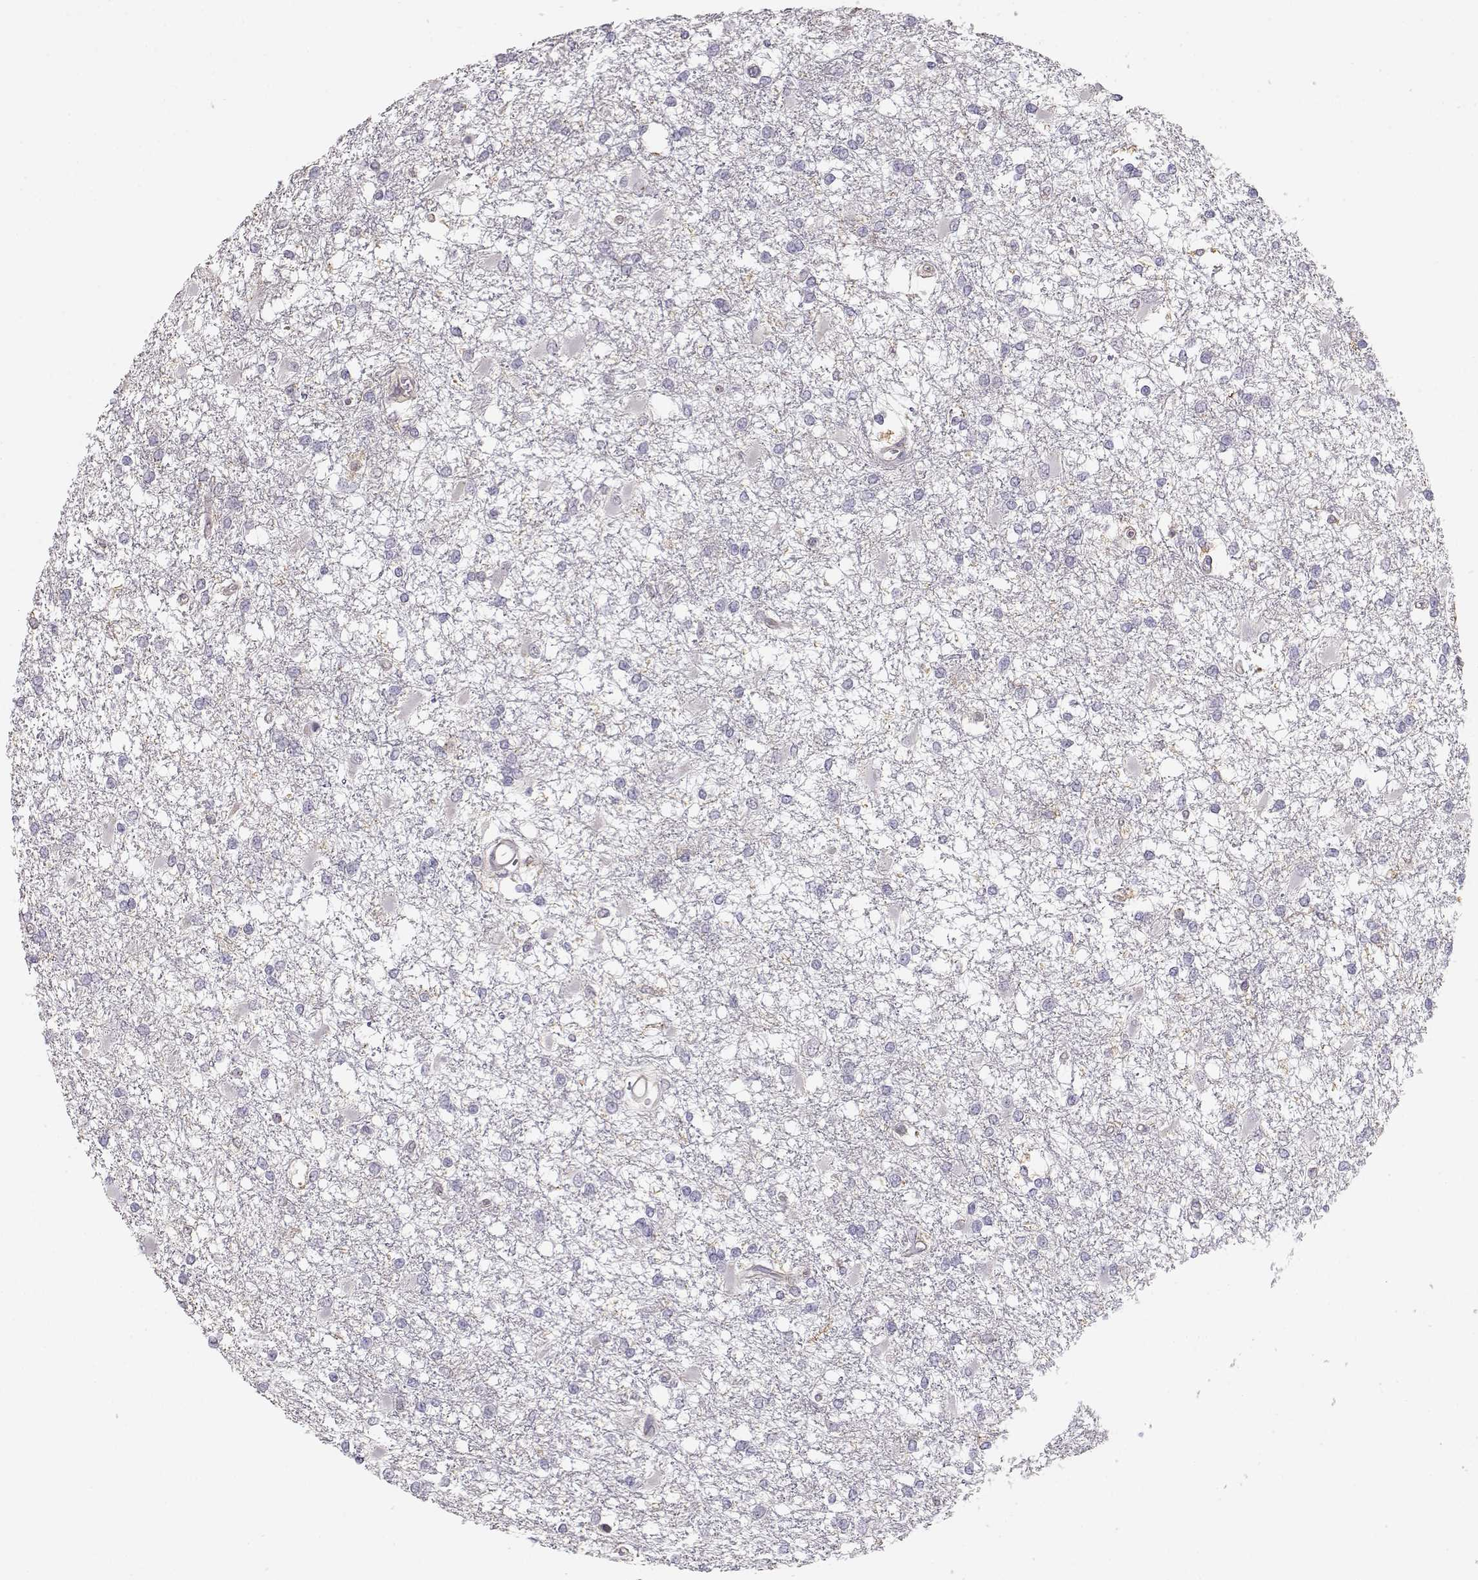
{"staining": {"intensity": "negative", "quantity": "none", "location": "none"}, "tissue": "glioma", "cell_type": "Tumor cells", "image_type": "cancer", "snomed": [{"axis": "morphology", "description": "Glioma, malignant, High grade"}, {"axis": "topography", "description": "Cerebral cortex"}], "caption": "Tumor cells show no significant staining in high-grade glioma (malignant). The staining is performed using DAB (3,3'-diaminobenzidine) brown chromogen with nuclei counter-stained in using hematoxylin.", "gene": "DAPL1", "patient": {"sex": "male", "age": 79}}